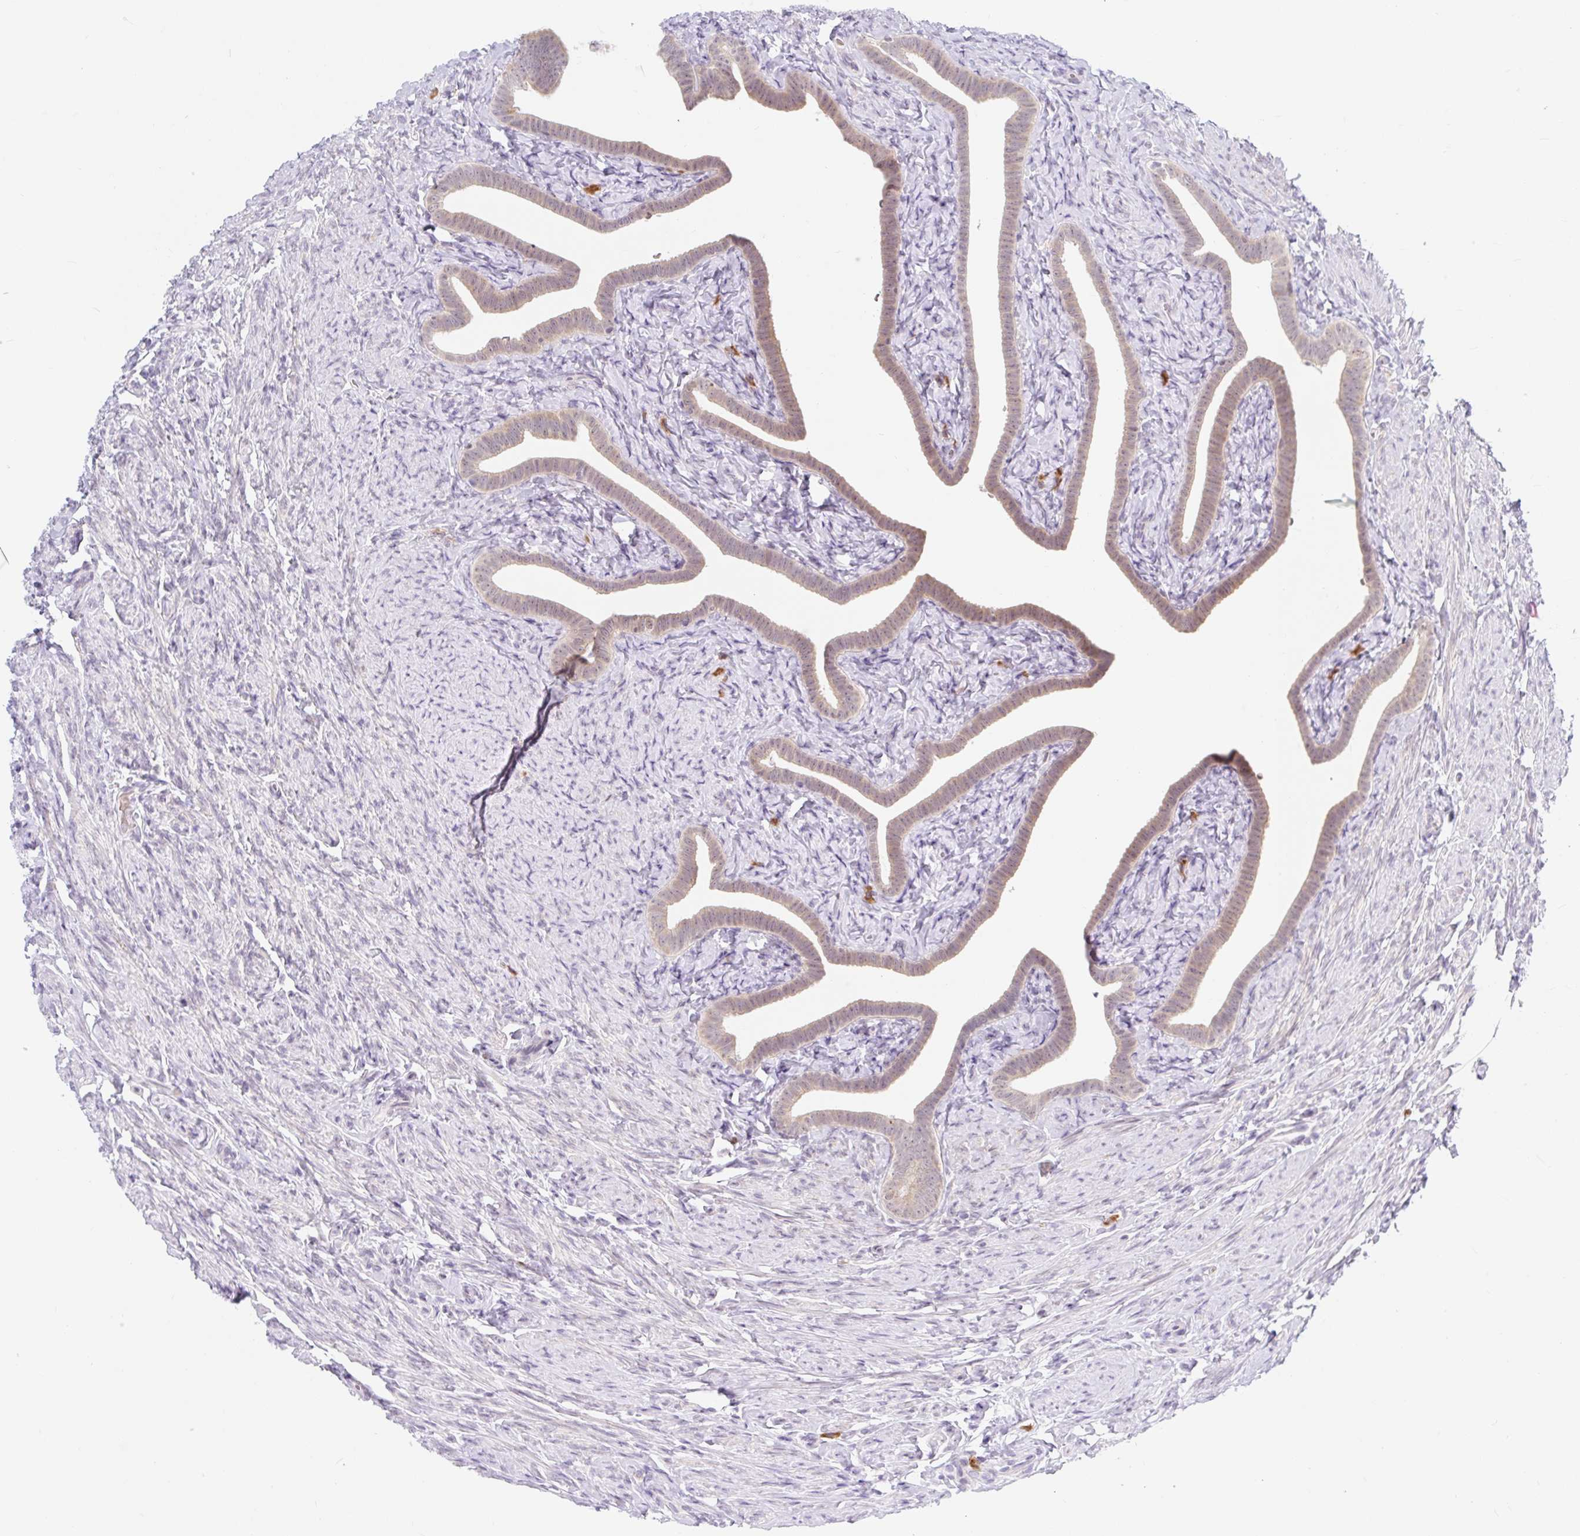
{"staining": {"intensity": "weak", "quantity": ">75%", "location": "cytoplasmic/membranous"}, "tissue": "fallopian tube", "cell_type": "Glandular cells", "image_type": "normal", "snomed": [{"axis": "morphology", "description": "Normal tissue, NOS"}, {"axis": "topography", "description": "Fallopian tube"}], "caption": "This is an image of immunohistochemistry staining of normal fallopian tube, which shows weak expression in the cytoplasmic/membranous of glandular cells.", "gene": "SRSF10", "patient": {"sex": "female", "age": 69}}